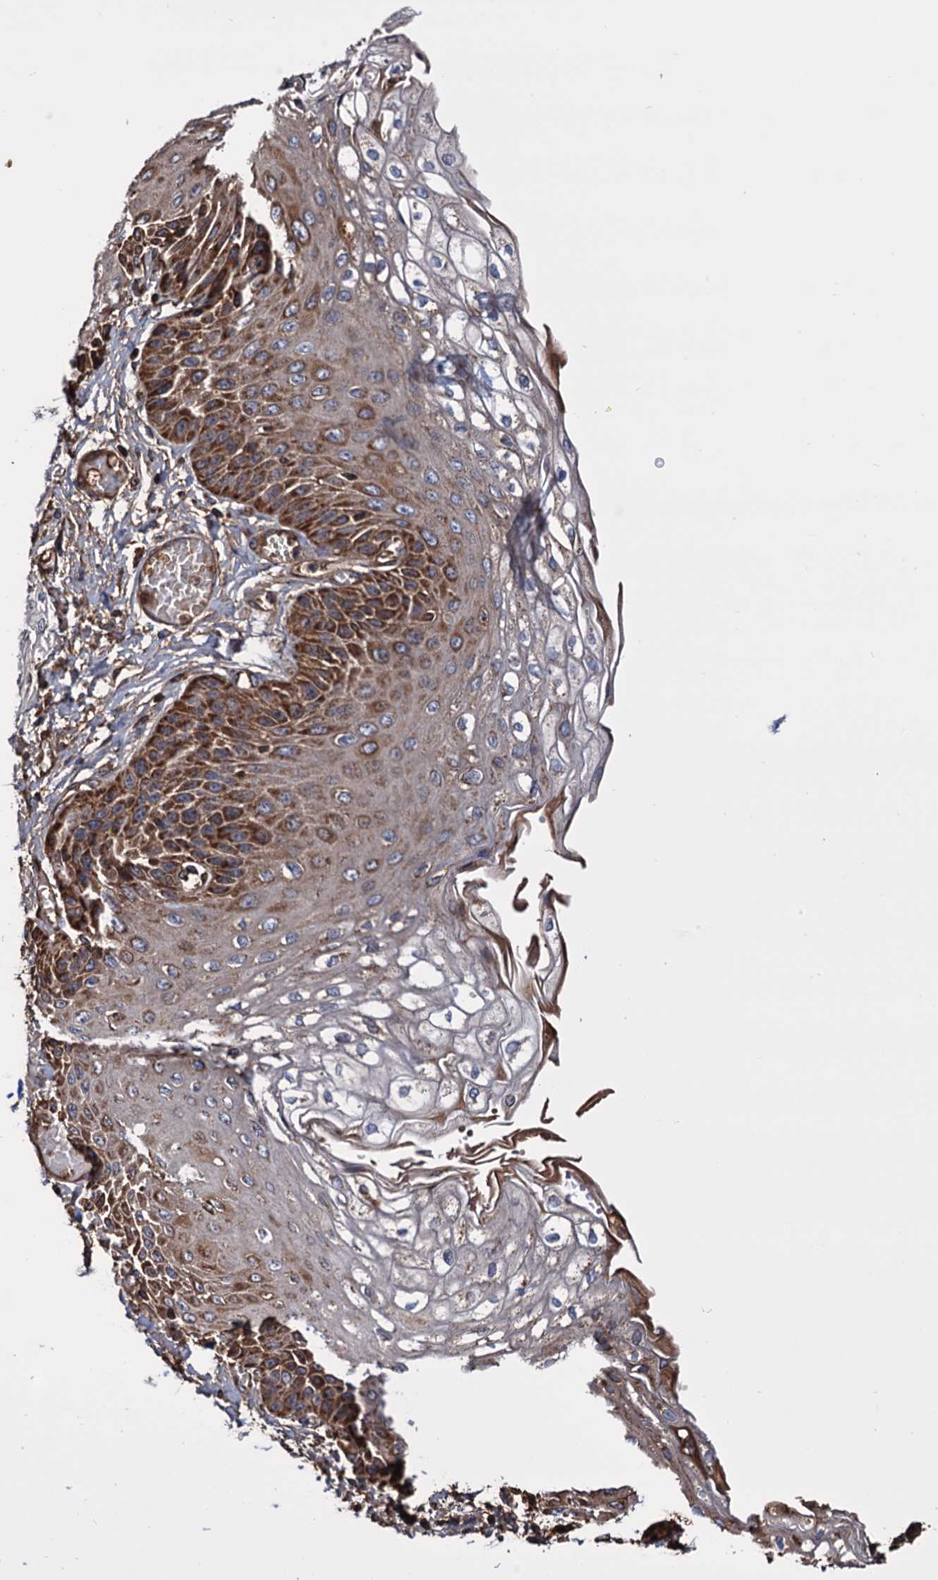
{"staining": {"intensity": "strong", "quantity": "25%-75%", "location": "cytoplasmic/membranous"}, "tissue": "esophagus", "cell_type": "Squamous epithelial cells", "image_type": "normal", "snomed": [{"axis": "morphology", "description": "Normal tissue, NOS"}, {"axis": "topography", "description": "Esophagus"}], "caption": "This is a histology image of immunohistochemistry (IHC) staining of unremarkable esophagus, which shows strong staining in the cytoplasmic/membranous of squamous epithelial cells.", "gene": "MRPL42", "patient": {"sex": "male", "age": 81}}